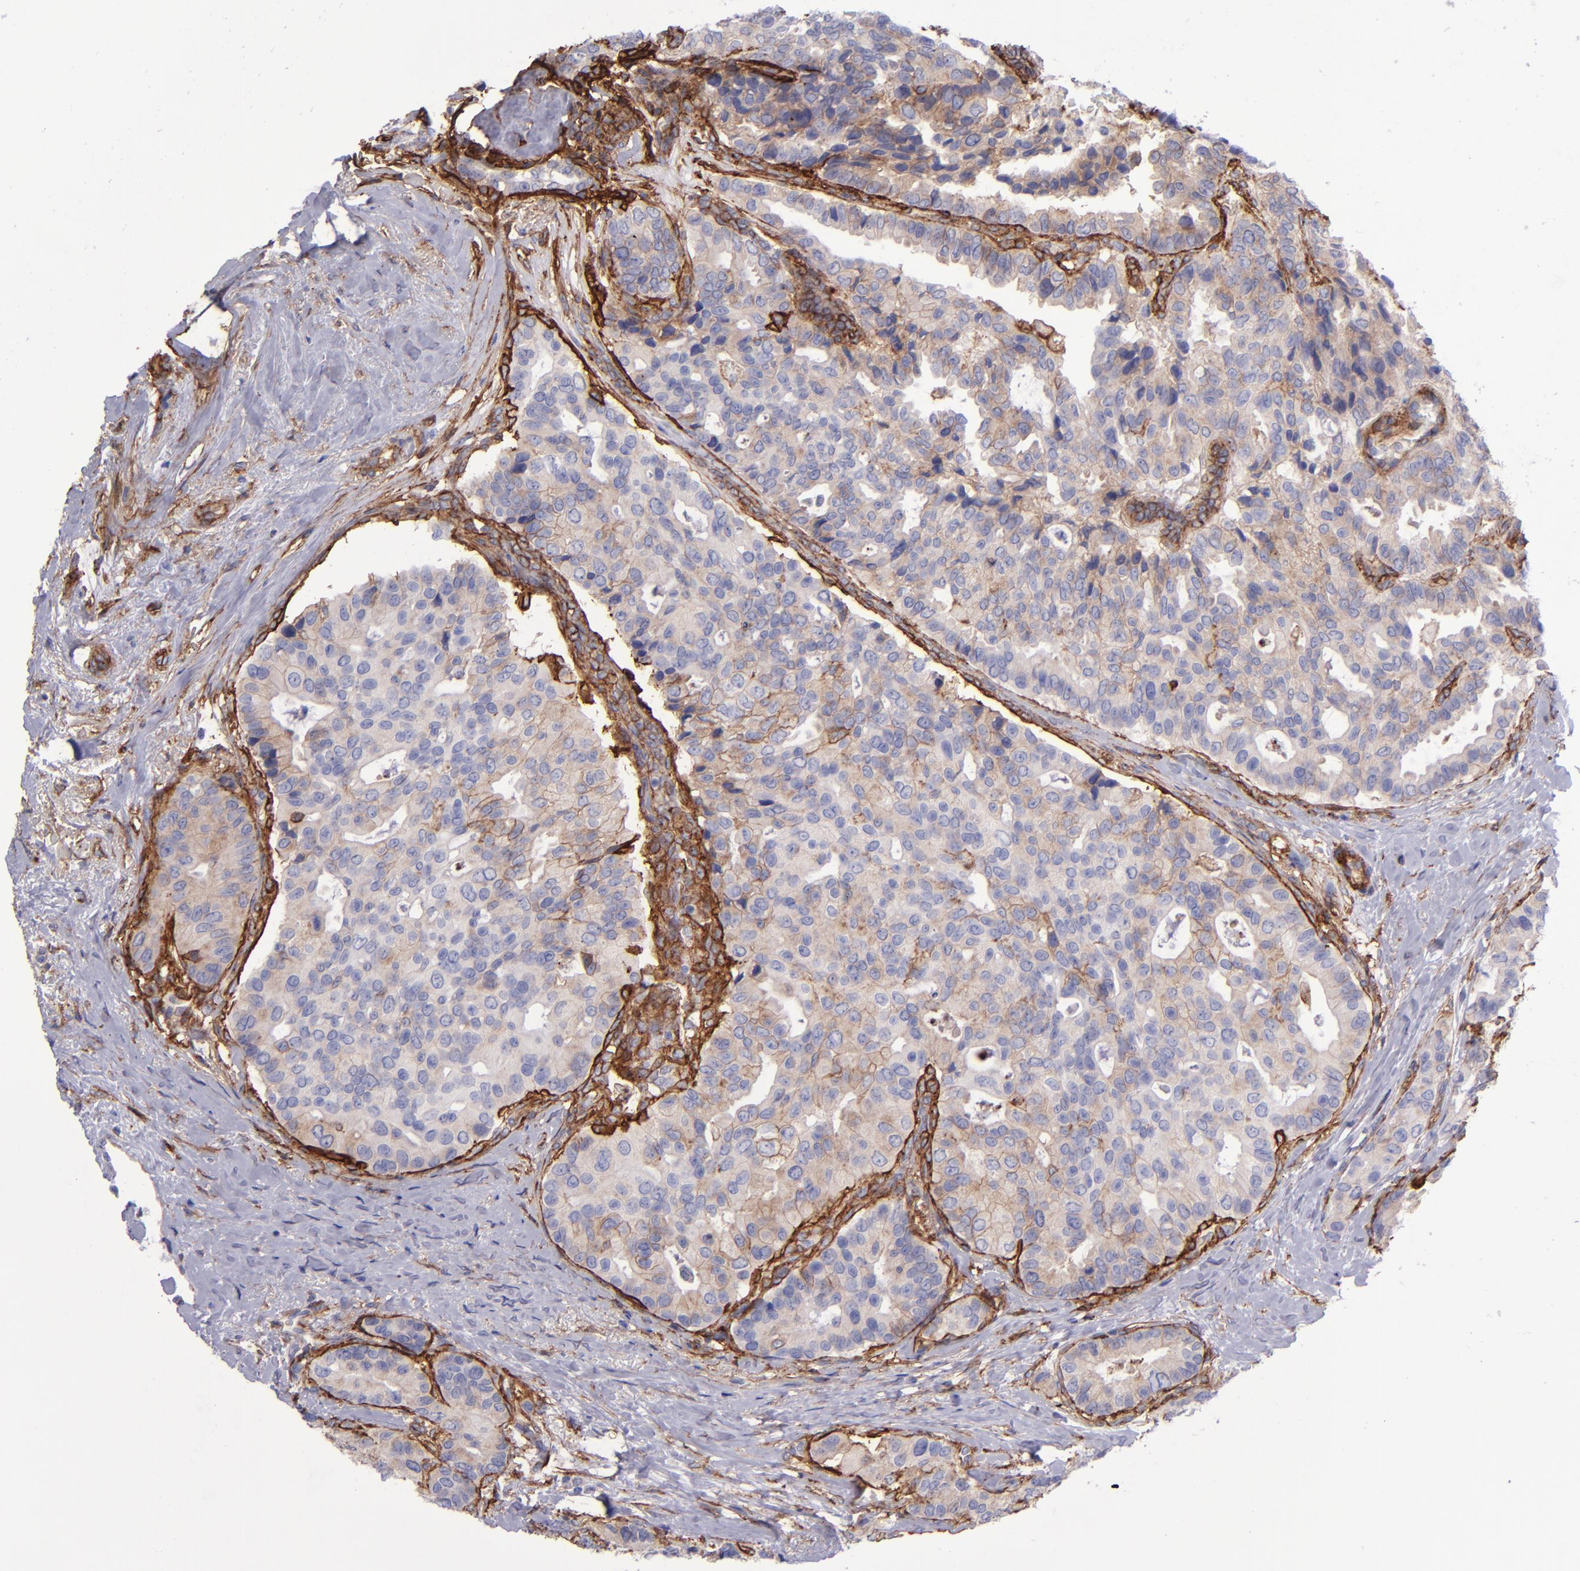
{"staining": {"intensity": "weak", "quantity": "25%-75%", "location": "cytoplasmic/membranous"}, "tissue": "breast cancer", "cell_type": "Tumor cells", "image_type": "cancer", "snomed": [{"axis": "morphology", "description": "Duct carcinoma"}, {"axis": "topography", "description": "Breast"}], "caption": "Immunohistochemistry (IHC) of invasive ductal carcinoma (breast) shows low levels of weak cytoplasmic/membranous expression in approximately 25%-75% of tumor cells.", "gene": "ITGAV", "patient": {"sex": "female", "age": 69}}